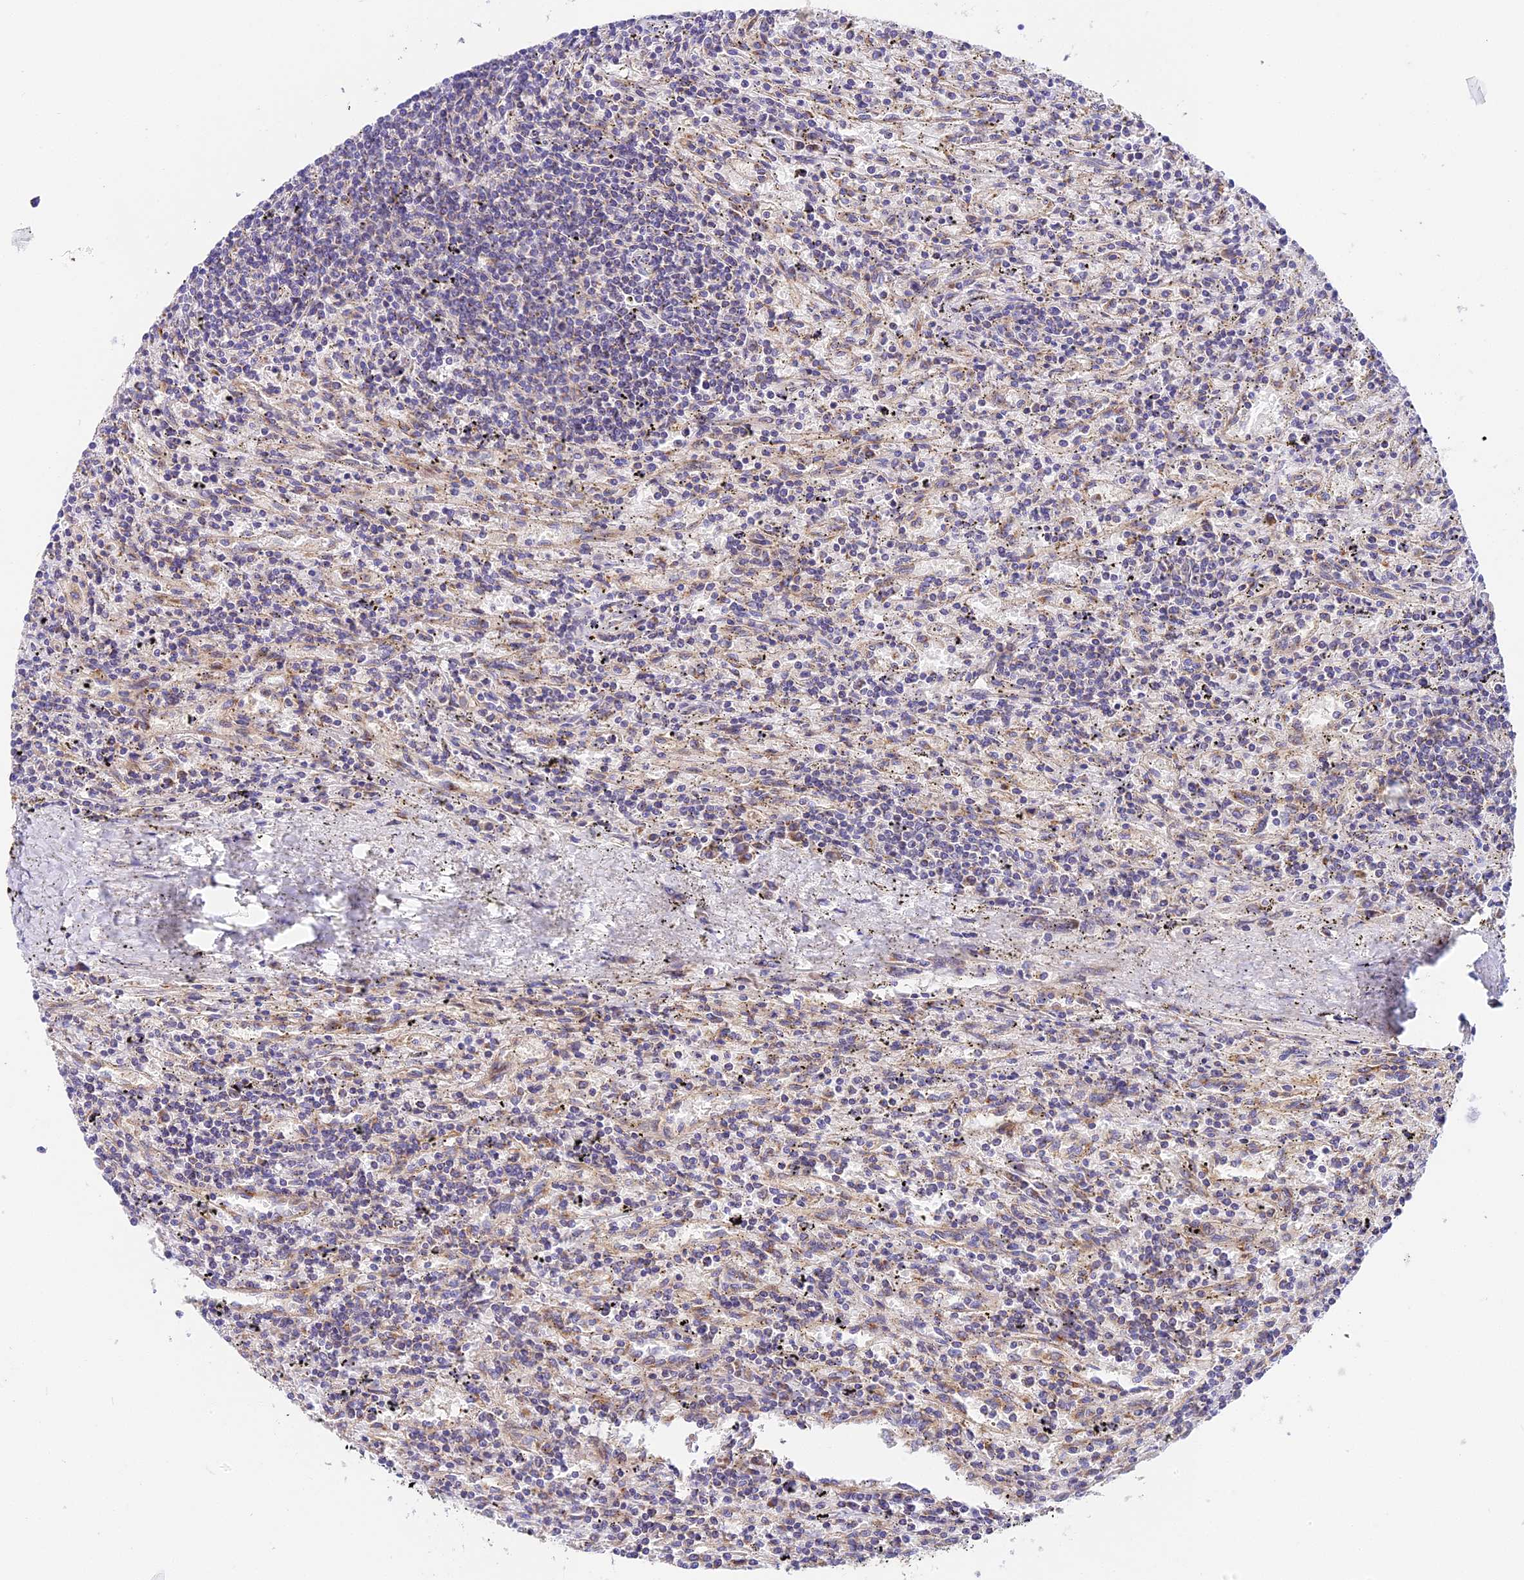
{"staining": {"intensity": "negative", "quantity": "none", "location": "none"}, "tissue": "lymphoma", "cell_type": "Tumor cells", "image_type": "cancer", "snomed": [{"axis": "morphology", "description": "Malignant lymphoma, non-Hodgkin's type, Low grade"}, {"axis": "topography", "description": "Spleen"}], "caption": "DAB immunohistochemical staining of human lymphoma reveals no significant expression in tumor cells.", "gene": "MRAS", "patient": {"sex": "male", "age": 76}}